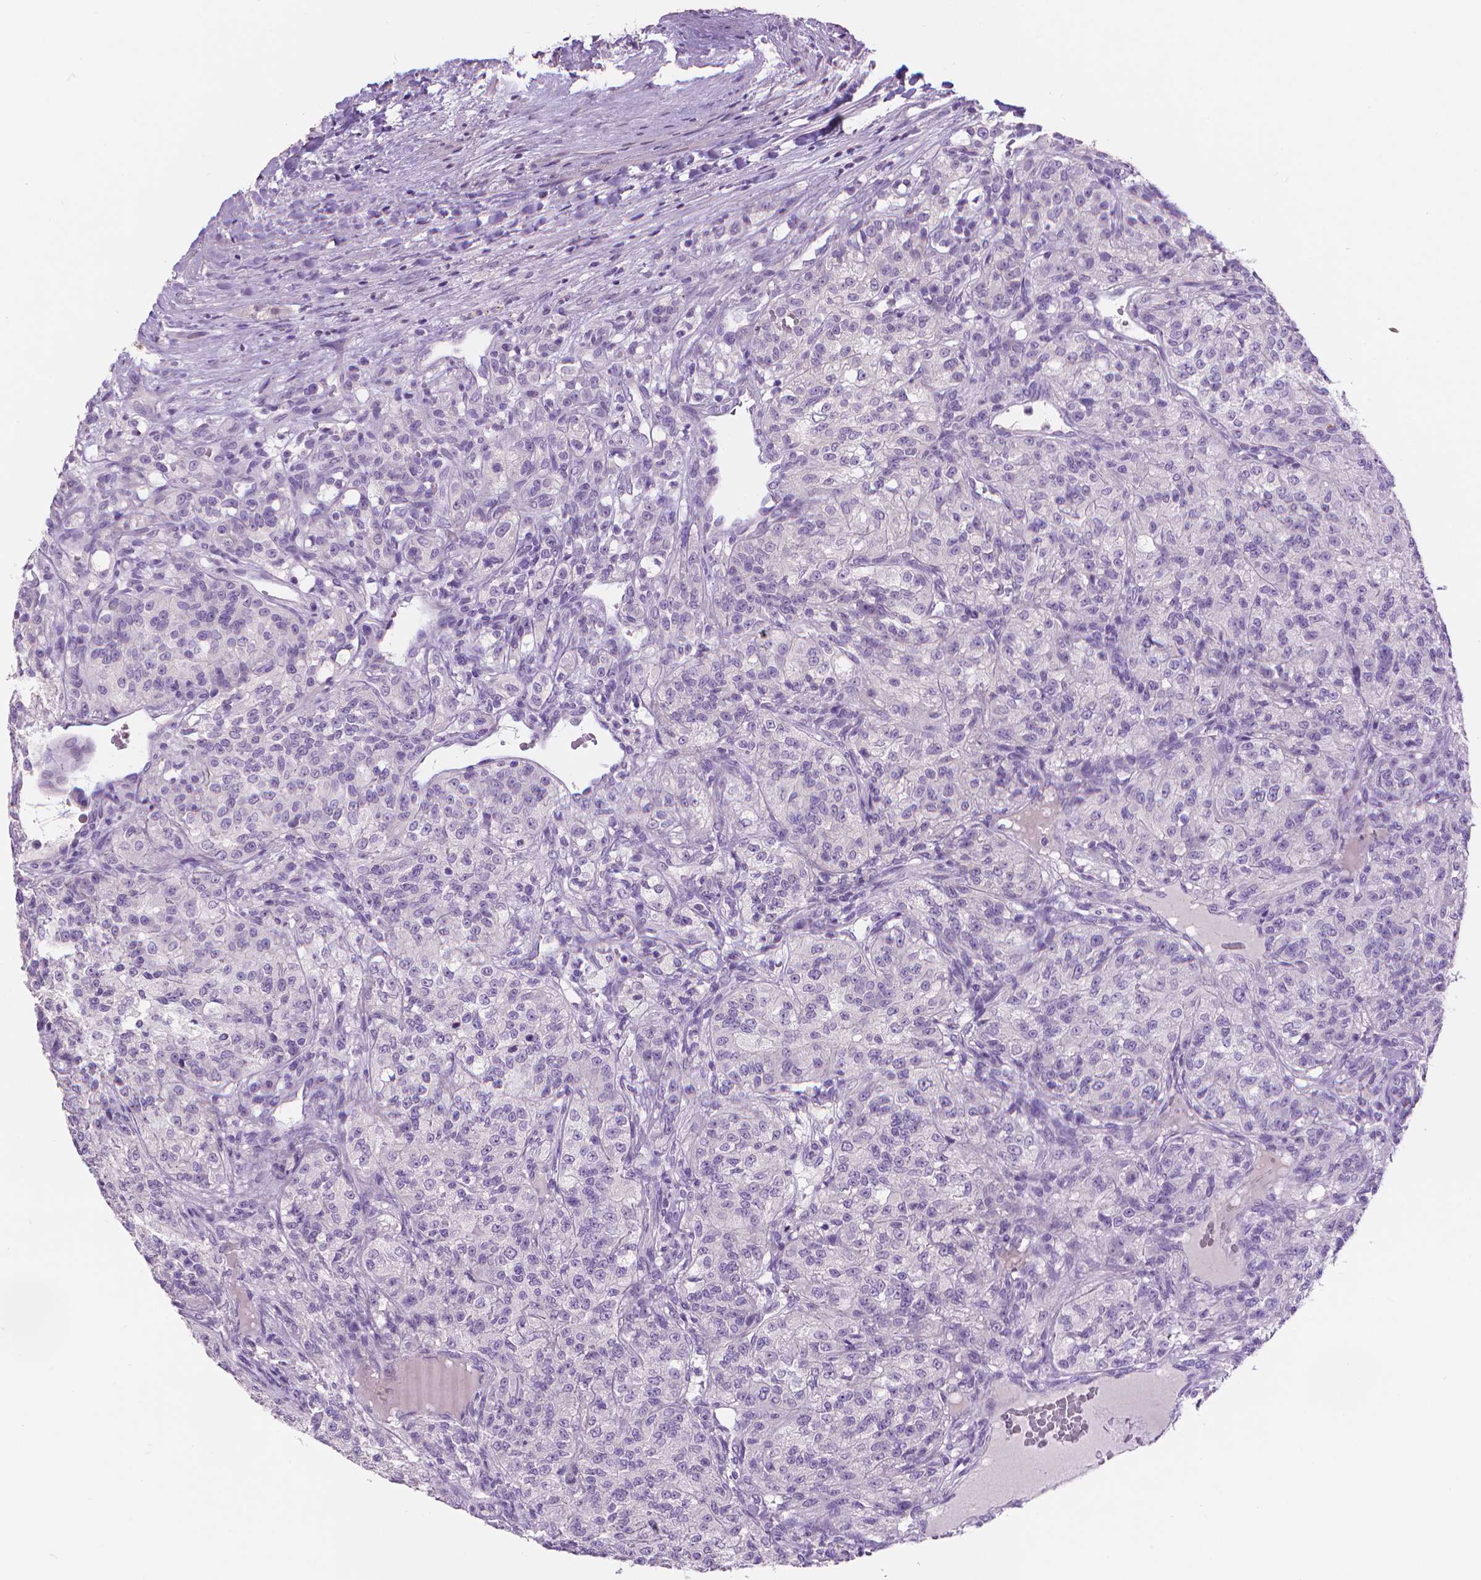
{"staining": {"intensity": "negative", "quantity": "none", "location": "none"}, "tissue": "renal cancer", "cell_type": "Tumor cells", "image_type": "cancer", "snomed": [{"axis": "morphology", "description": "Adenocarcinoma, NOS"}, {"axis": "topography", "description": "Kidney"}], "caption": "Photomicrograph shows no significant protein expression in tumor cells of renal cancer.", "gene": "TNNI2", "patient": {"sex": "female", "age": 63}}